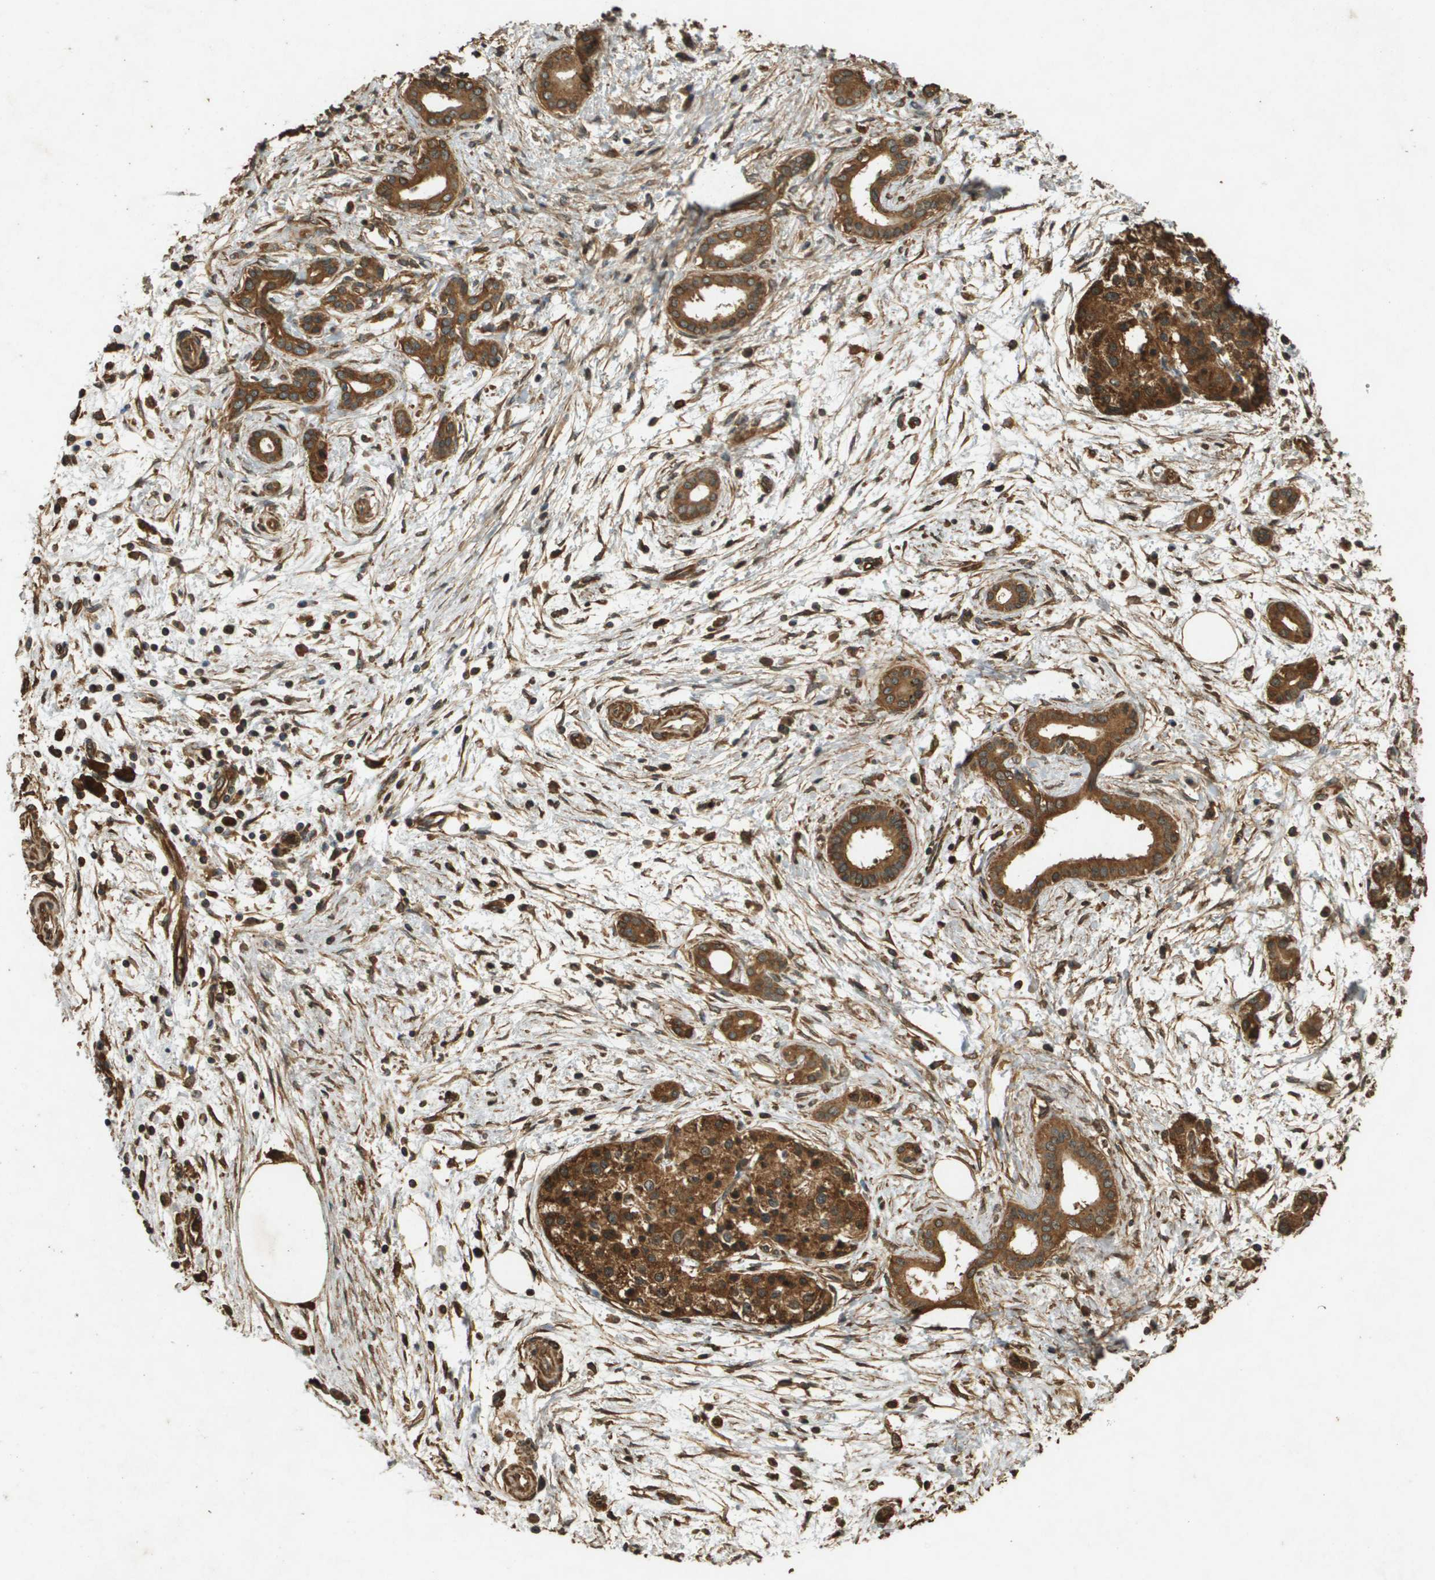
{"staining": {"intensity": "strong", "quantity": ">75%", "location": "cytoplasmic/membranous"}, "tissue": "pancreatic cancer", "cell_type": "Tumor cells", "image_type": "cancer", "snomed": [{"axis": "morphology", "description": "Adenocarcinoma, NOS"}, {"axis": "topography", "description": "Pancreas"}], "caption": "This micrograph exhibits immunohistochemistry (IHC) staining of human pancreatic cancer (adenocarcinoma), with high strong cytoplasmic/membranous expression in about >75% of tumor cells.", "gene": "PGAP3", "patient": {"sex": "female", "age": 70}}